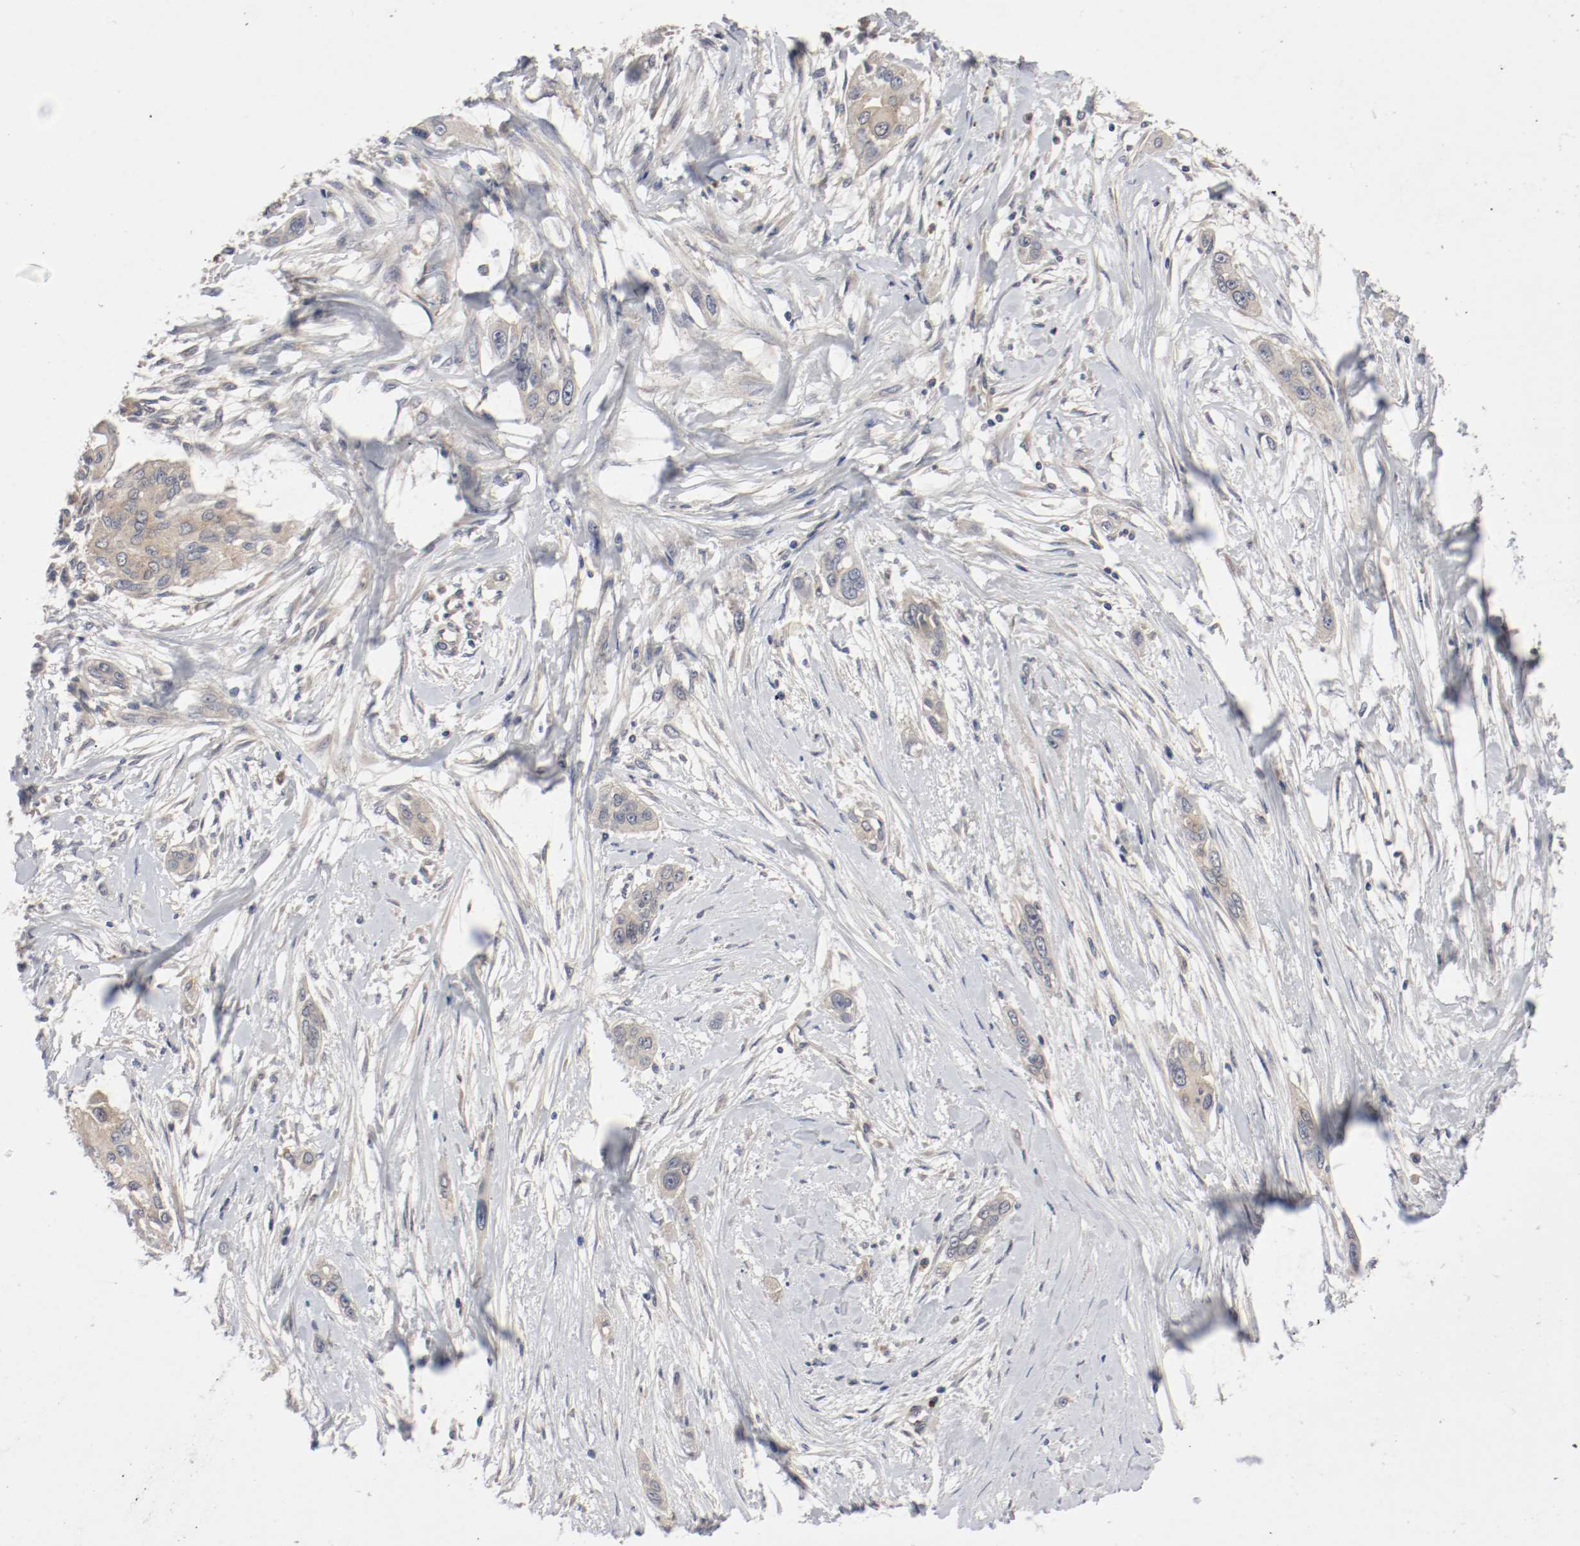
{"staining": {"intensity": "weak", "quantity": ">75%", "location": "cytoplasmic/membranous"}, "tissue": "pancreatic cancer", "cell_type": "Tumor cells", "image_type": "cancer", "snomed": [{"axis": "morphology", "description": "Adenocarcinoma, NOS"}, {"axis": "topography", "description": "Pancreas"}], "caption": "Human pancreatic cancer stained with a brown dye shows weak cytoplasmic/membranous positive staining in approximately >75% of tumor cells.", "gene": "REN", "patient": {"sex": "female", "age": 60}}